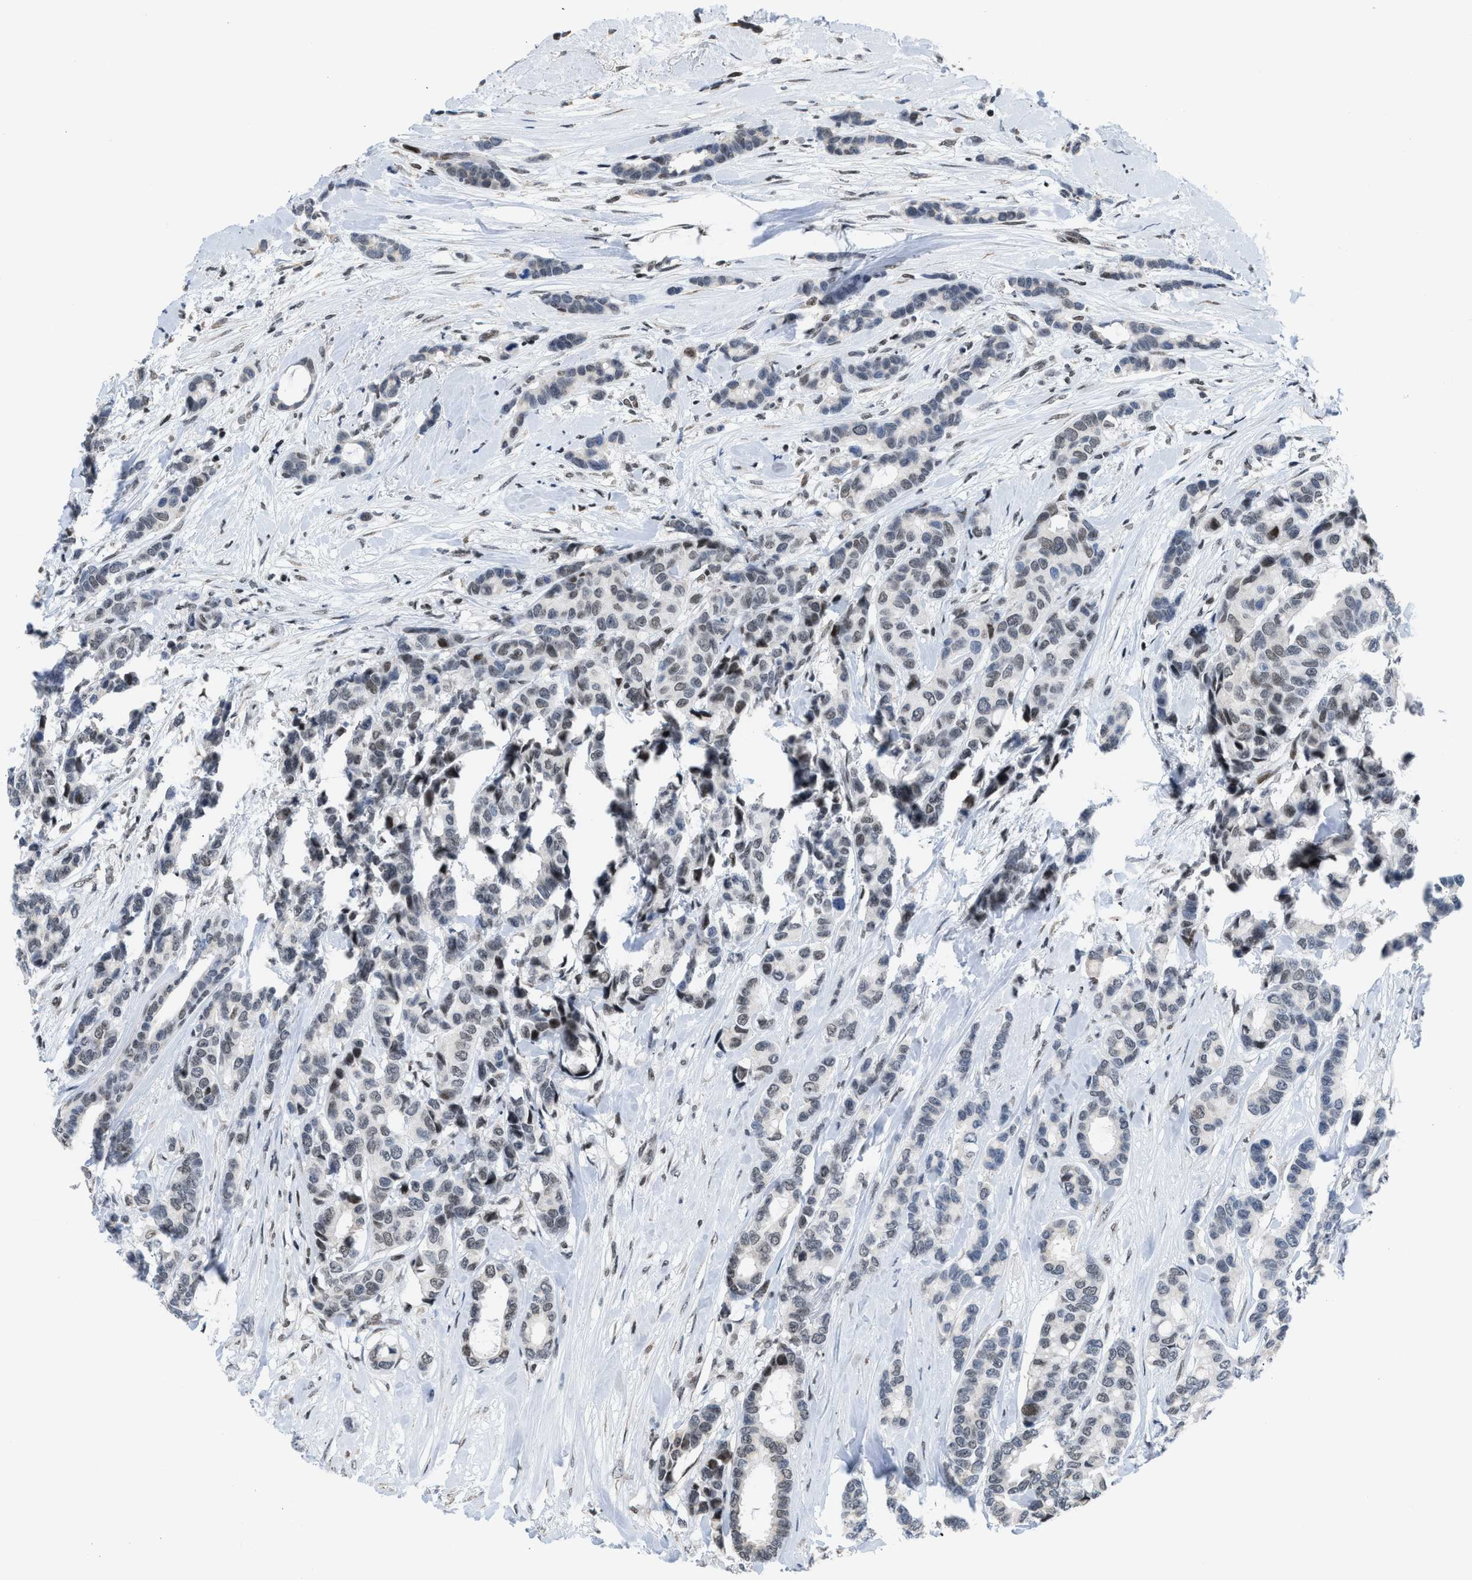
{"staining": {"intensity": "weak", "quantity": "25%-75%", "location": "nuclear"}, "tissue": "breast cancer", "cell_type": "Tumor cells", "image_type": "cancer", "snomed": [{"axis": "morphology", "description": "Duct carcinoma"}, {"axis": "topography", "description": "Breast"}], "caption": "Breast intraductal carcinoma stained with DAB (3,3'-diaminobenzidine) immunohistochemistry demonstrates low levels of weak nuclear expression in about 25%-75% of tumor cells. (DAB IHC with brightfield microscopy, high magnification).", "gene": "TERF2IP", "patient": {"sex": "female", "age": 87}}